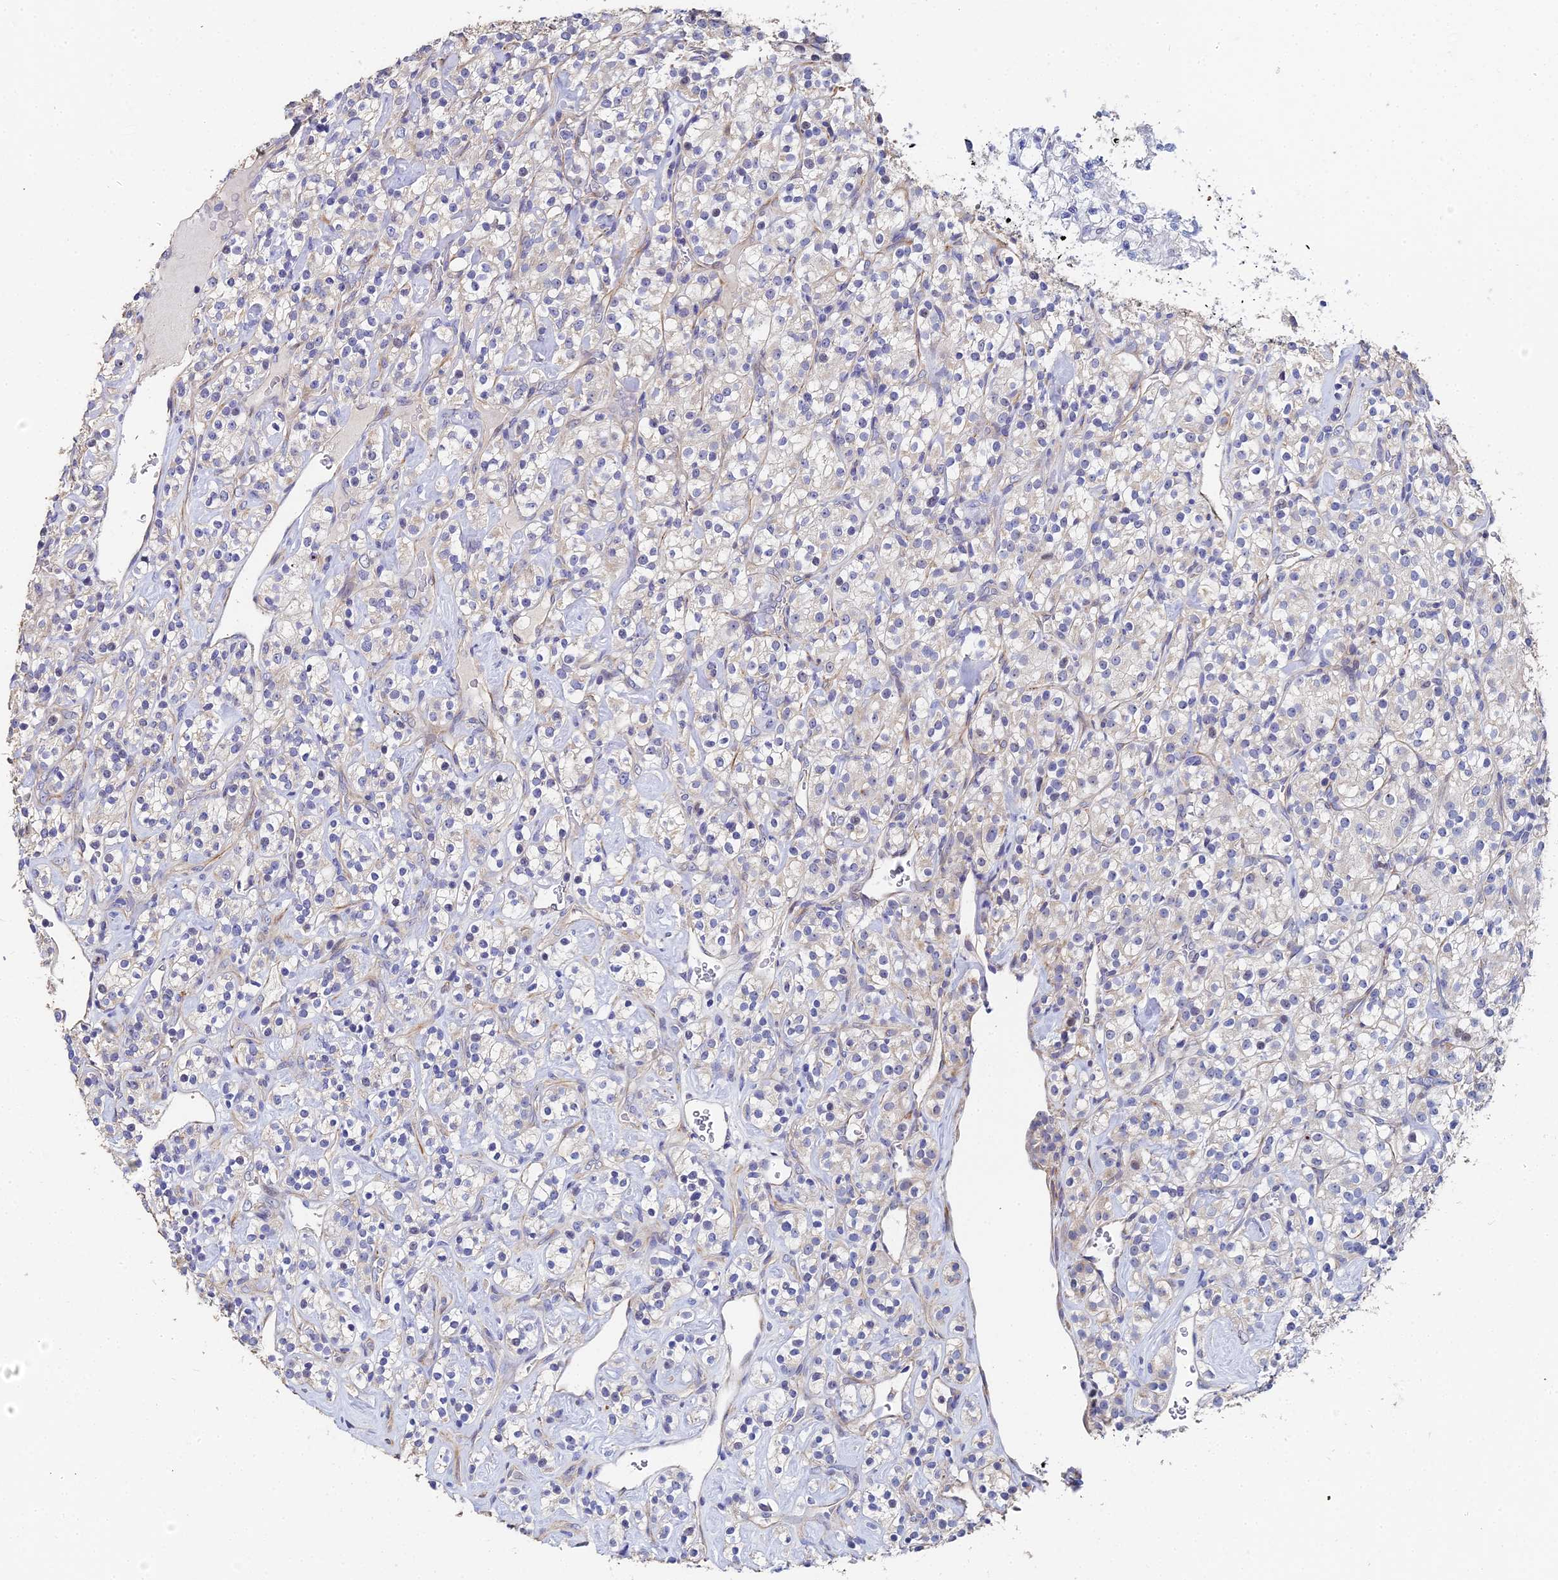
{"staining": {"intensity": "negative", "quantity": "none", "location": "none"}, "tissue": "renal cancer", "cell_type": "Tumor cells", "image_type": "cancer", "snomed": [{"axis": "morphology", "description": "Adenocarcinoma, NOS"}, {"axis": "topography", "description": "Kidney"}], "caption": "Protein analysis of renal cancer displays no significant expression in tumor cells.", "gene": "ENSG00000268674", "patient": {"sex": "male", "age": 77}}